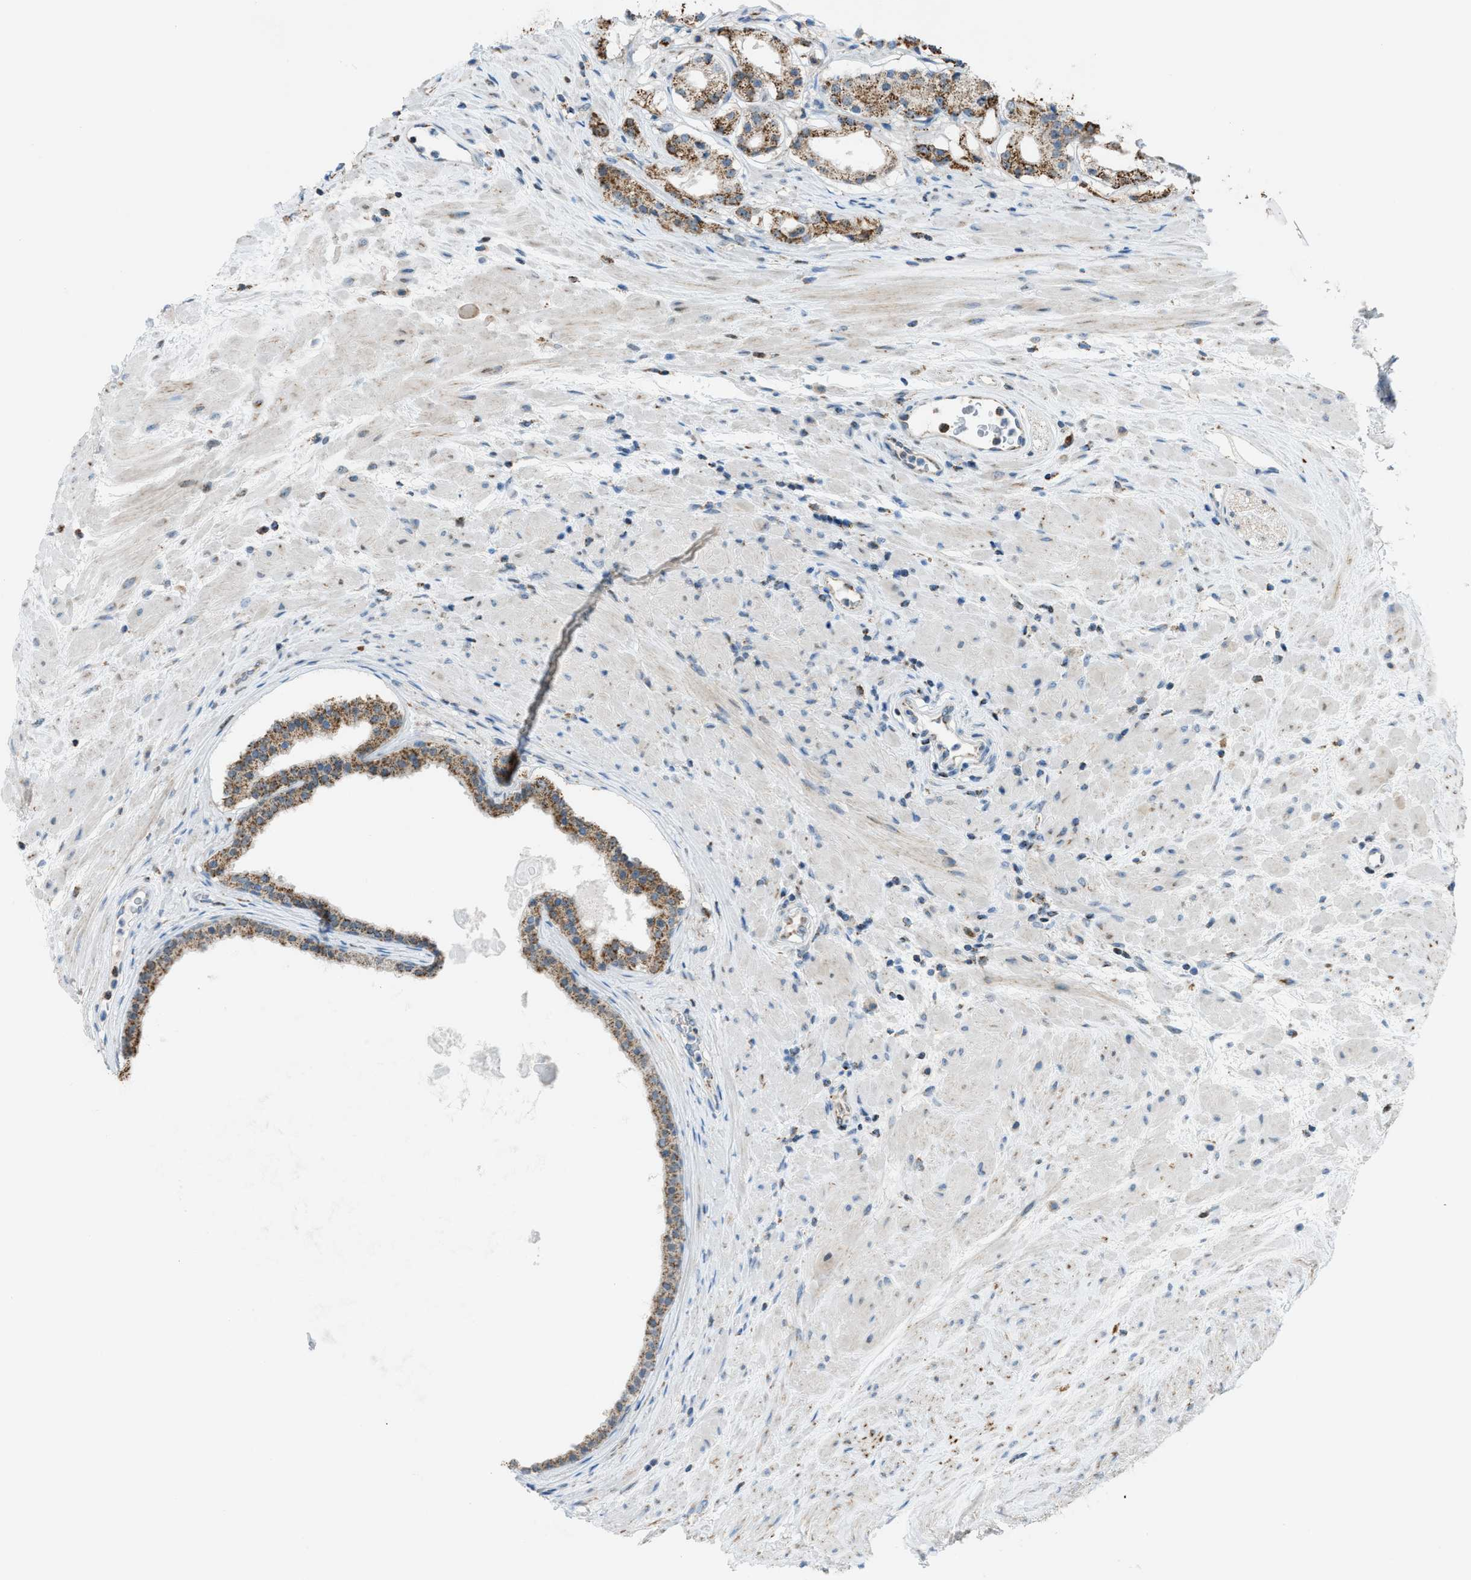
{"staining": {"intensity": "moderate", "quantity": ">75%", "location": "cytoplasmic/membranous"}, "tissue": "prostate cancer", "cell_type": "Tumor cells", "image_type": "cancer", "snomed": [{"axis": "morphology", "description": "Adenocarcinoma, Low grade"}, {"axis": "topography", "description": "Prostate"}], "caption": "Protein expression analysis of prostate cancer demonstrates moderate cytoplasmic/membranous expression in approximately >75% of tumor cells.", "gene": "SRM", "patient": {"sex": "male", "age": 63}}